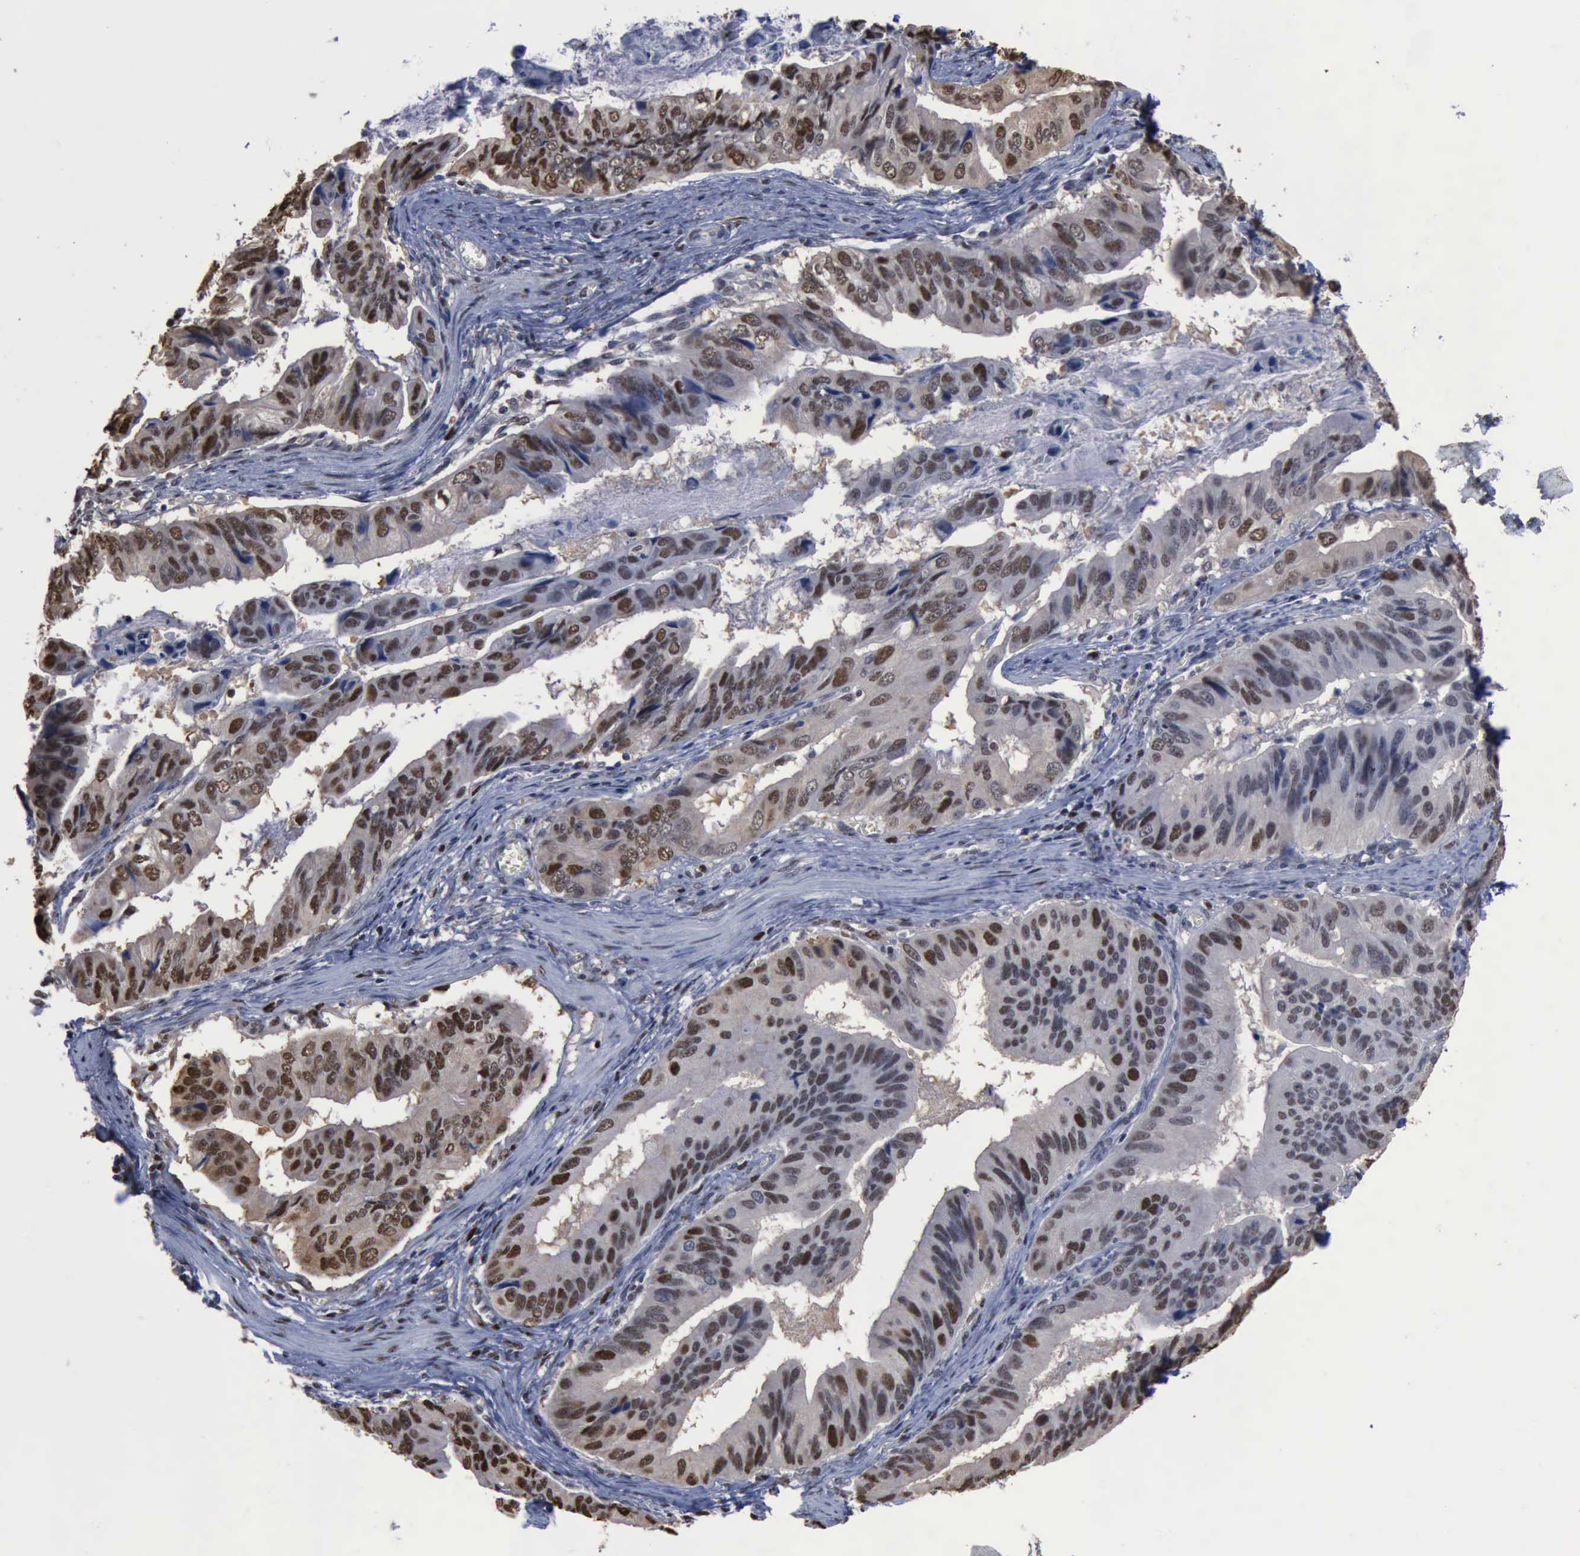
{"staining": {"intensity": "moderate", "quantity": ">75%", "location": "nuclear"}, "tissue": "stomach cancer", "cell_type": "Tumor cells", "image_type": "cancer", "snomed": [{"axis": "morphology", "description": "Adenocarcinoma, NOS"}, {"axis": "topography", "description": "Stomach, upper"}], "caption": "Protein expression analysis of stomach adenocarcinoma demonstrates moderate nuclear positivity in approximately >75% of tumor cells.", "gene": "PCNA", "patient": {"sex": "male", "age": 80}}